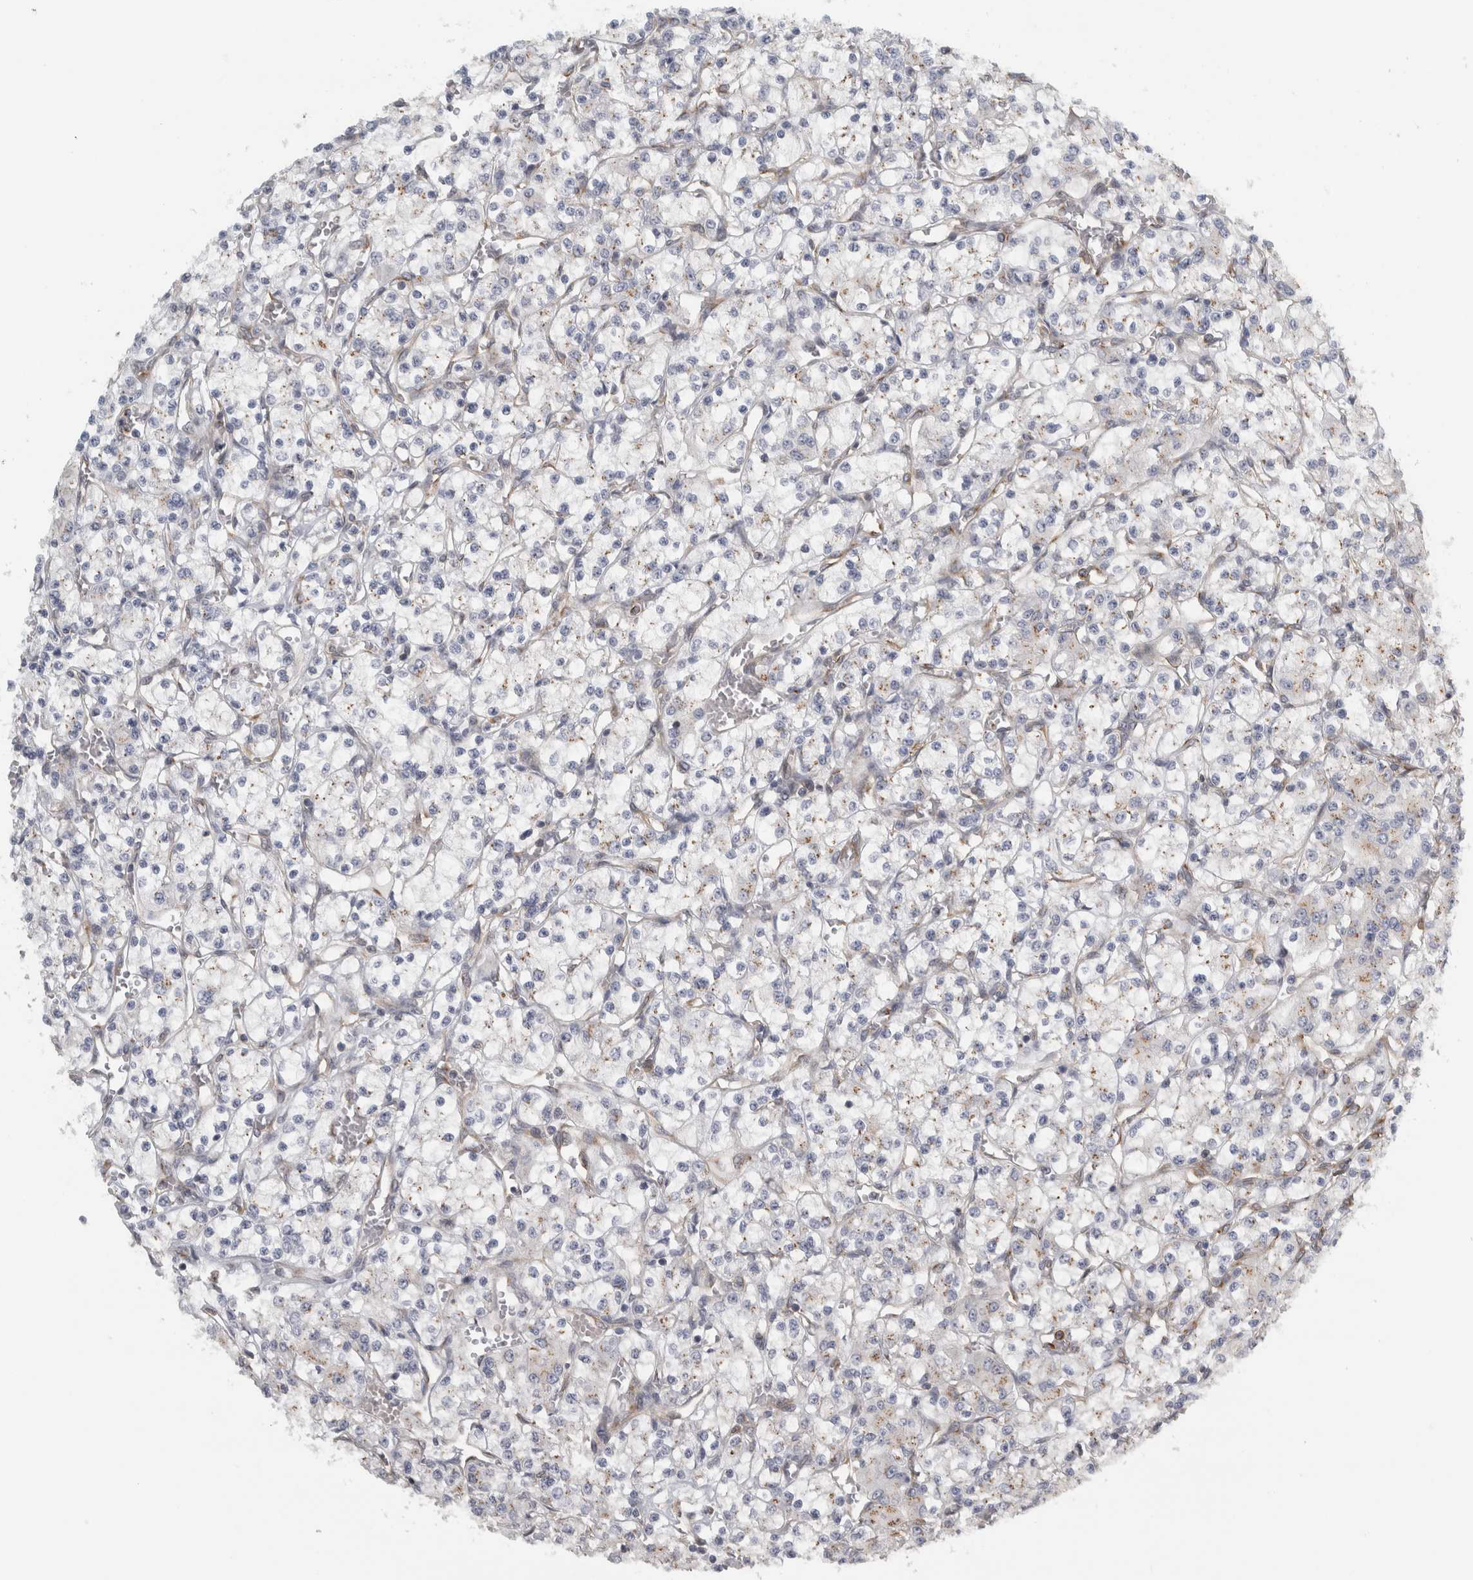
{"staining": {"intensity": "weak", "quantity": "<25%", "location": "cytoplasmic/membranous"}, "tissue": "renal cancer", "cell_type": "Tumor cells", "image_type": "cancer", "snomed": [{"axis": "morphology", "description": "Adenocarcinoma, NOS"}, {"axis": "topography", "description": "Kidney"}], "caption": "Tumor cells show no significant expression in renal cancer (adenocarcinoma).", "gene": "PEX6", "patient": {"sex": "female", "age": 59}}